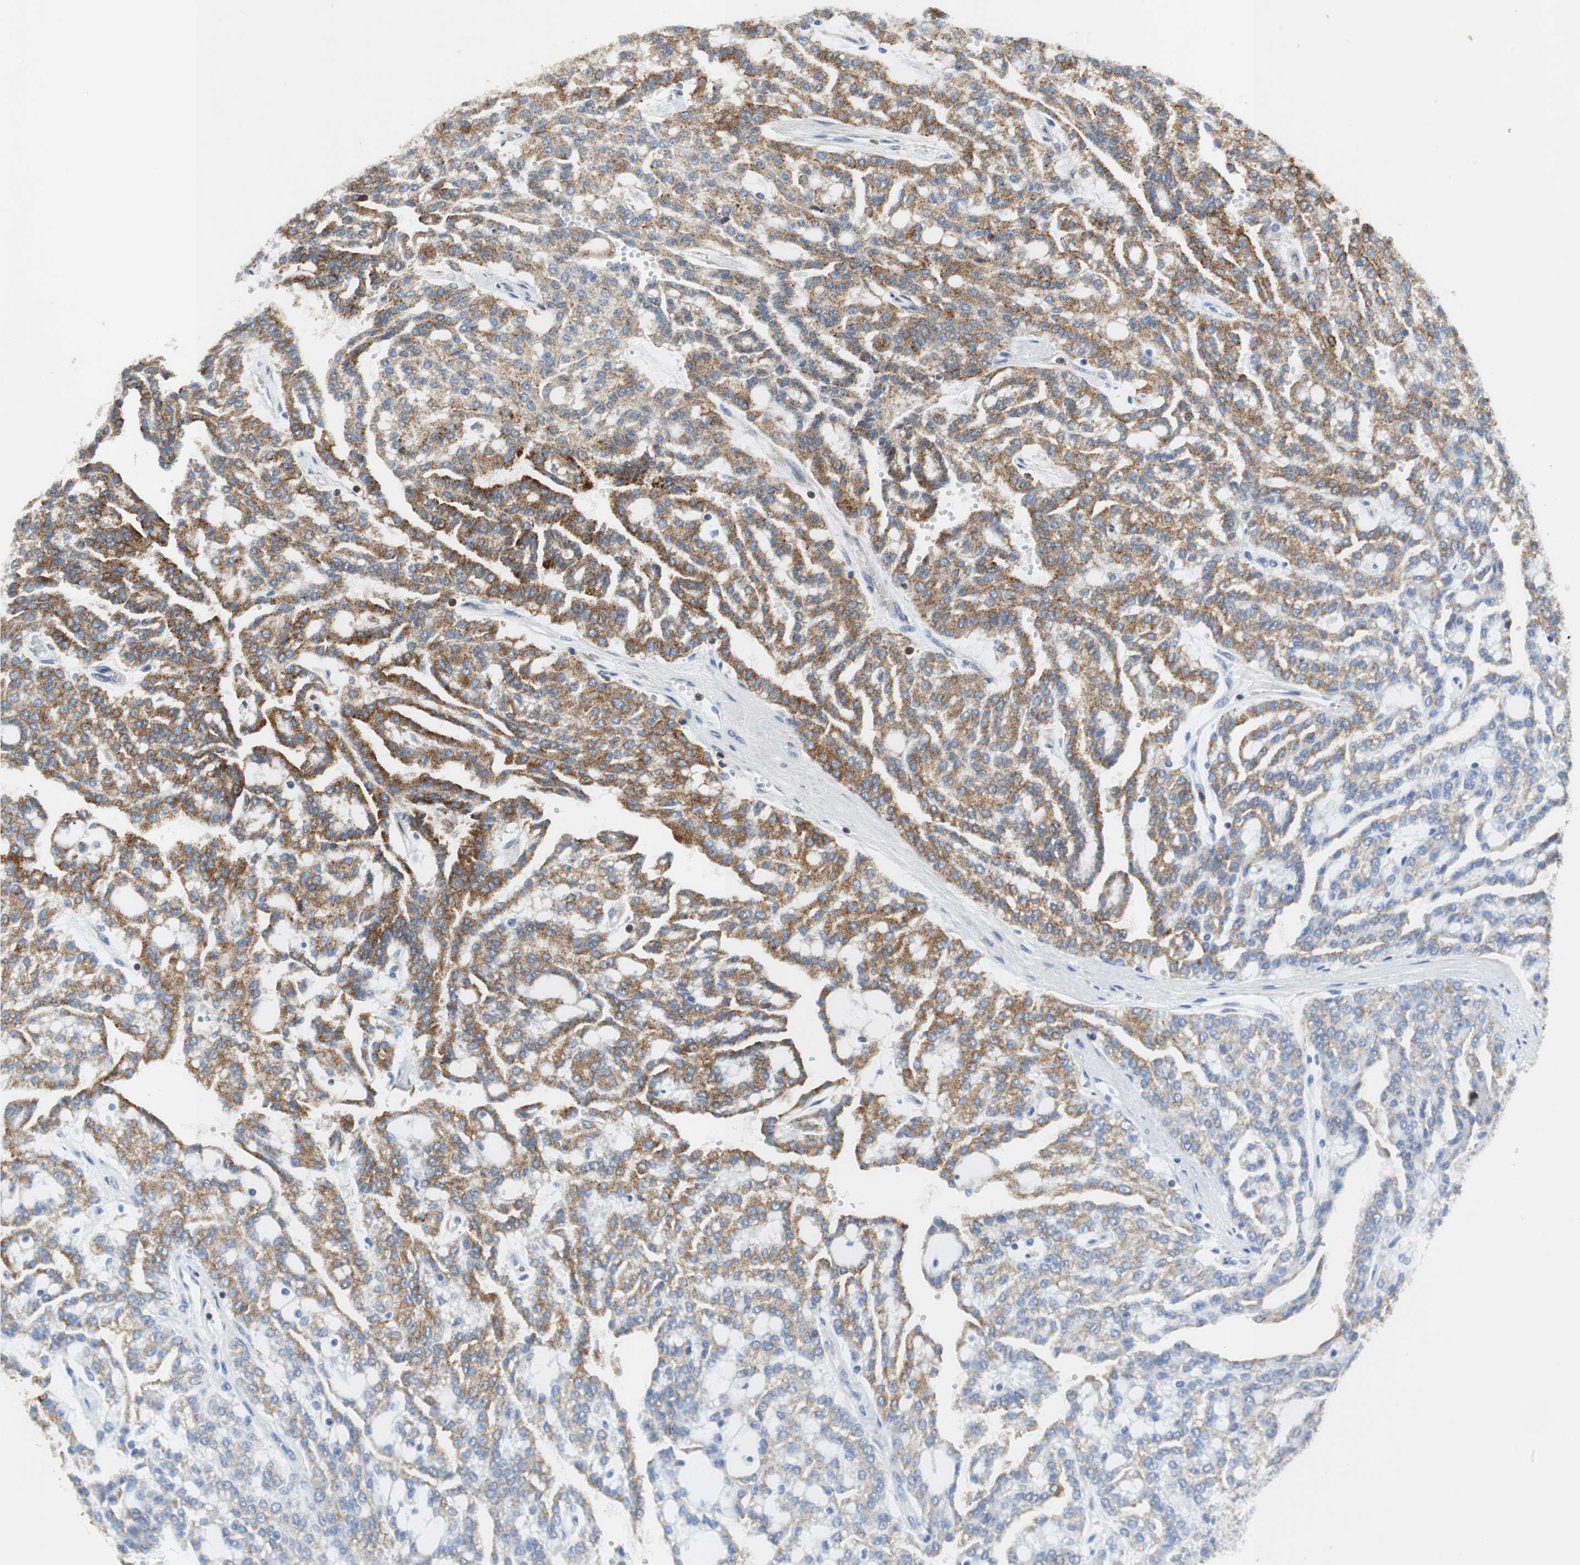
{"staining": {"intensity": "strong", "quantity": ">75%", "location": "cytoplasmic/membranous"}, "tissue": "renal cancer", "cell_type": "Tumor cells", "image_type": "cancer", "snomed": [{"axis": "morphology", "description": "Adenocarcinoma, NOS"}, {"axis": "topography", "description": "Kidney"}], "caption": "Protein positivity by immunohistochemistry (IHC) exhibits strong cytoplasmic/membranous positivity in approximately >75% of tumor cells in adenocarcinoma (renal).", "gene": "TUBA4A", "patient": {"sex": "male", "age": 63}}